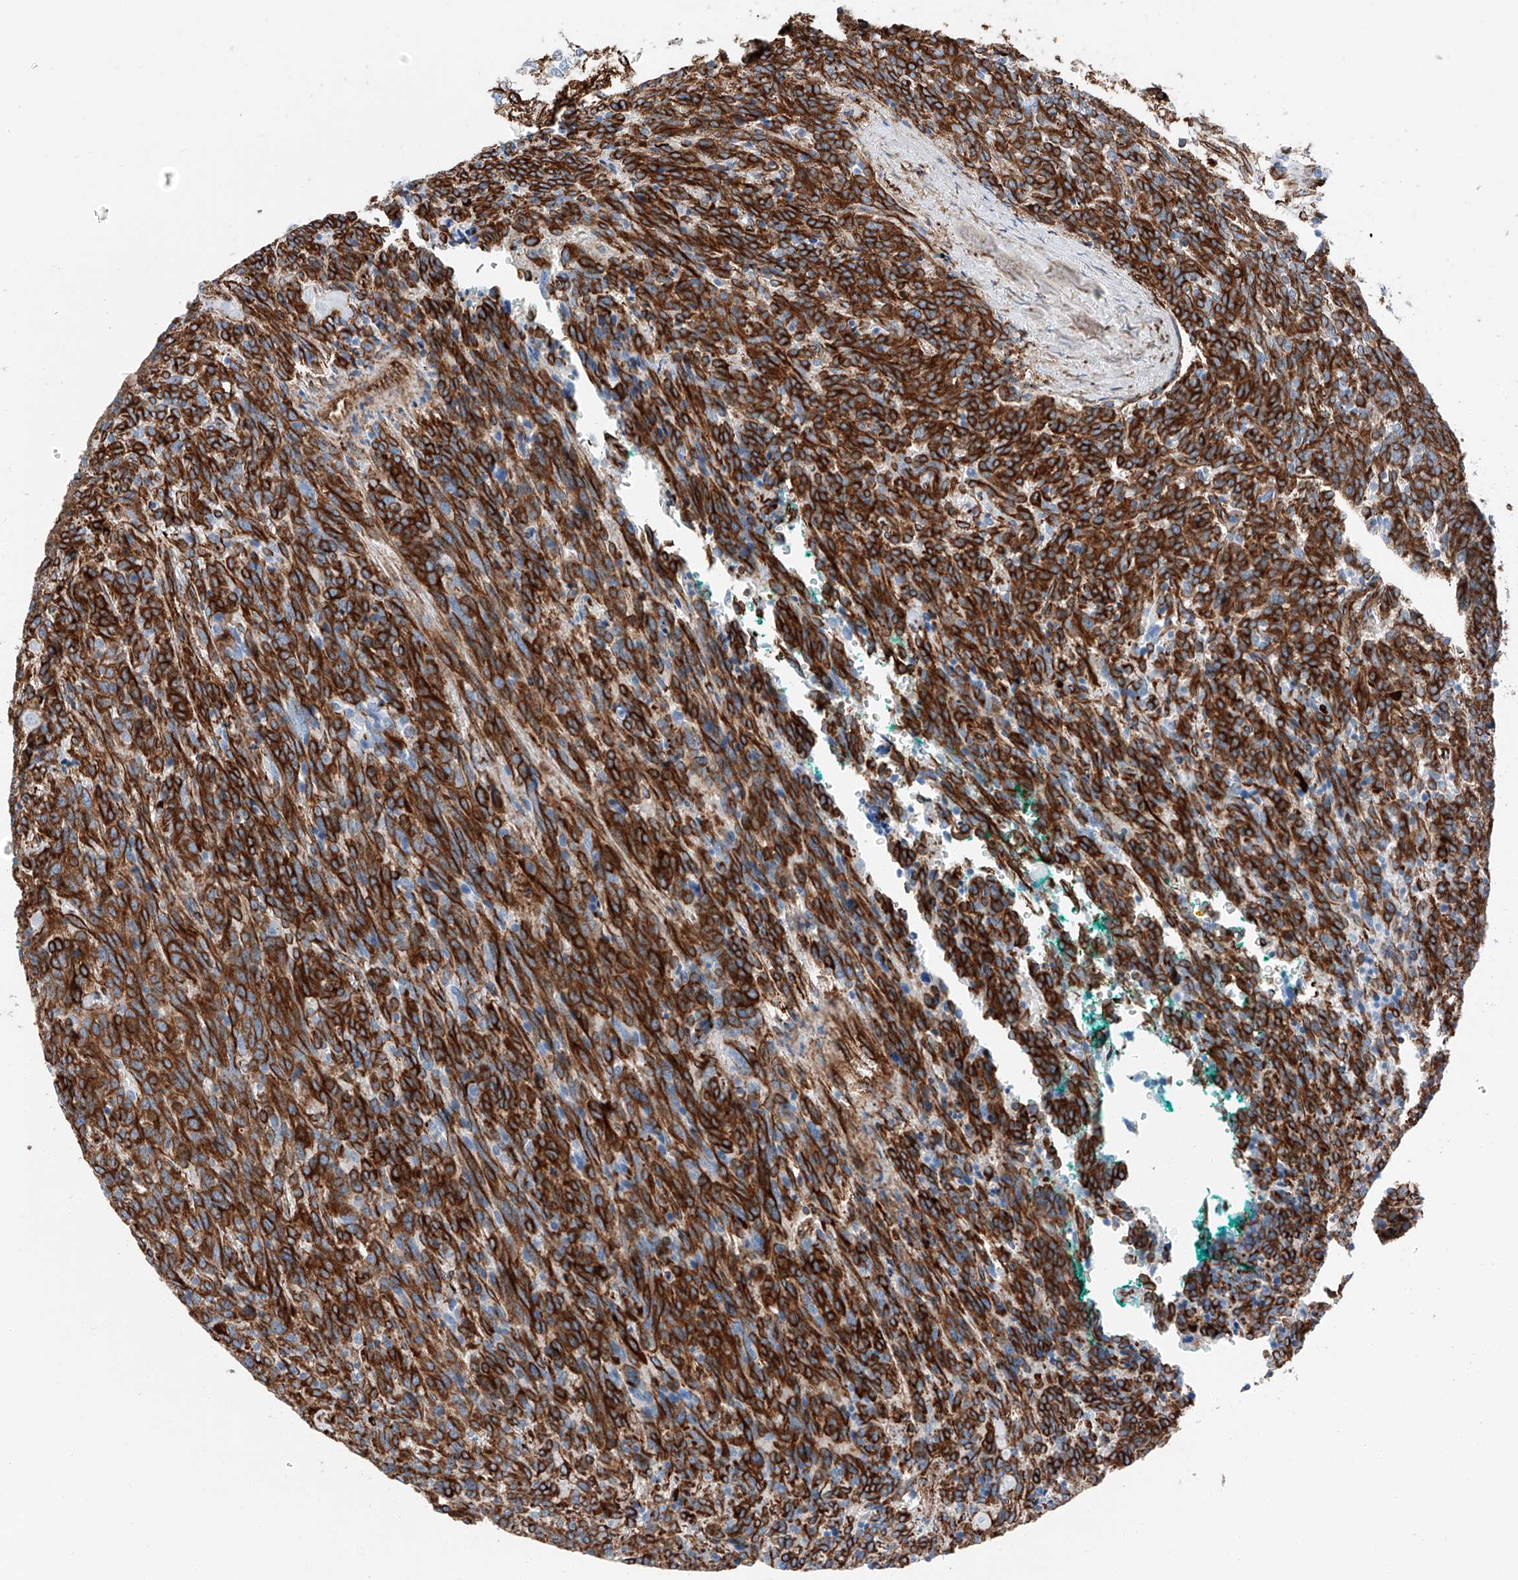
{"staining": {"intensity": "strong", "quantity": ">75%", "location": "cytoplasmic/membranous"}, "tissue": "carcinoid", "cell_type": "Tumor cells", "image_type": "cancer", "snomed": [{"axis": "morphology", "description": "Carcinoid, malignant, NOS"}, {"axis": "topography", "description": "Lung"}], "caption": "Brown immunohistochemical staining in human malignant carcinoid displays strong cytoplasmic/membranous expression in approximately >75% of tumor cells. Nuclei are stained in blue.", "gene": "ZNF804A", "patient": {"sex": "female", "age": 46}}